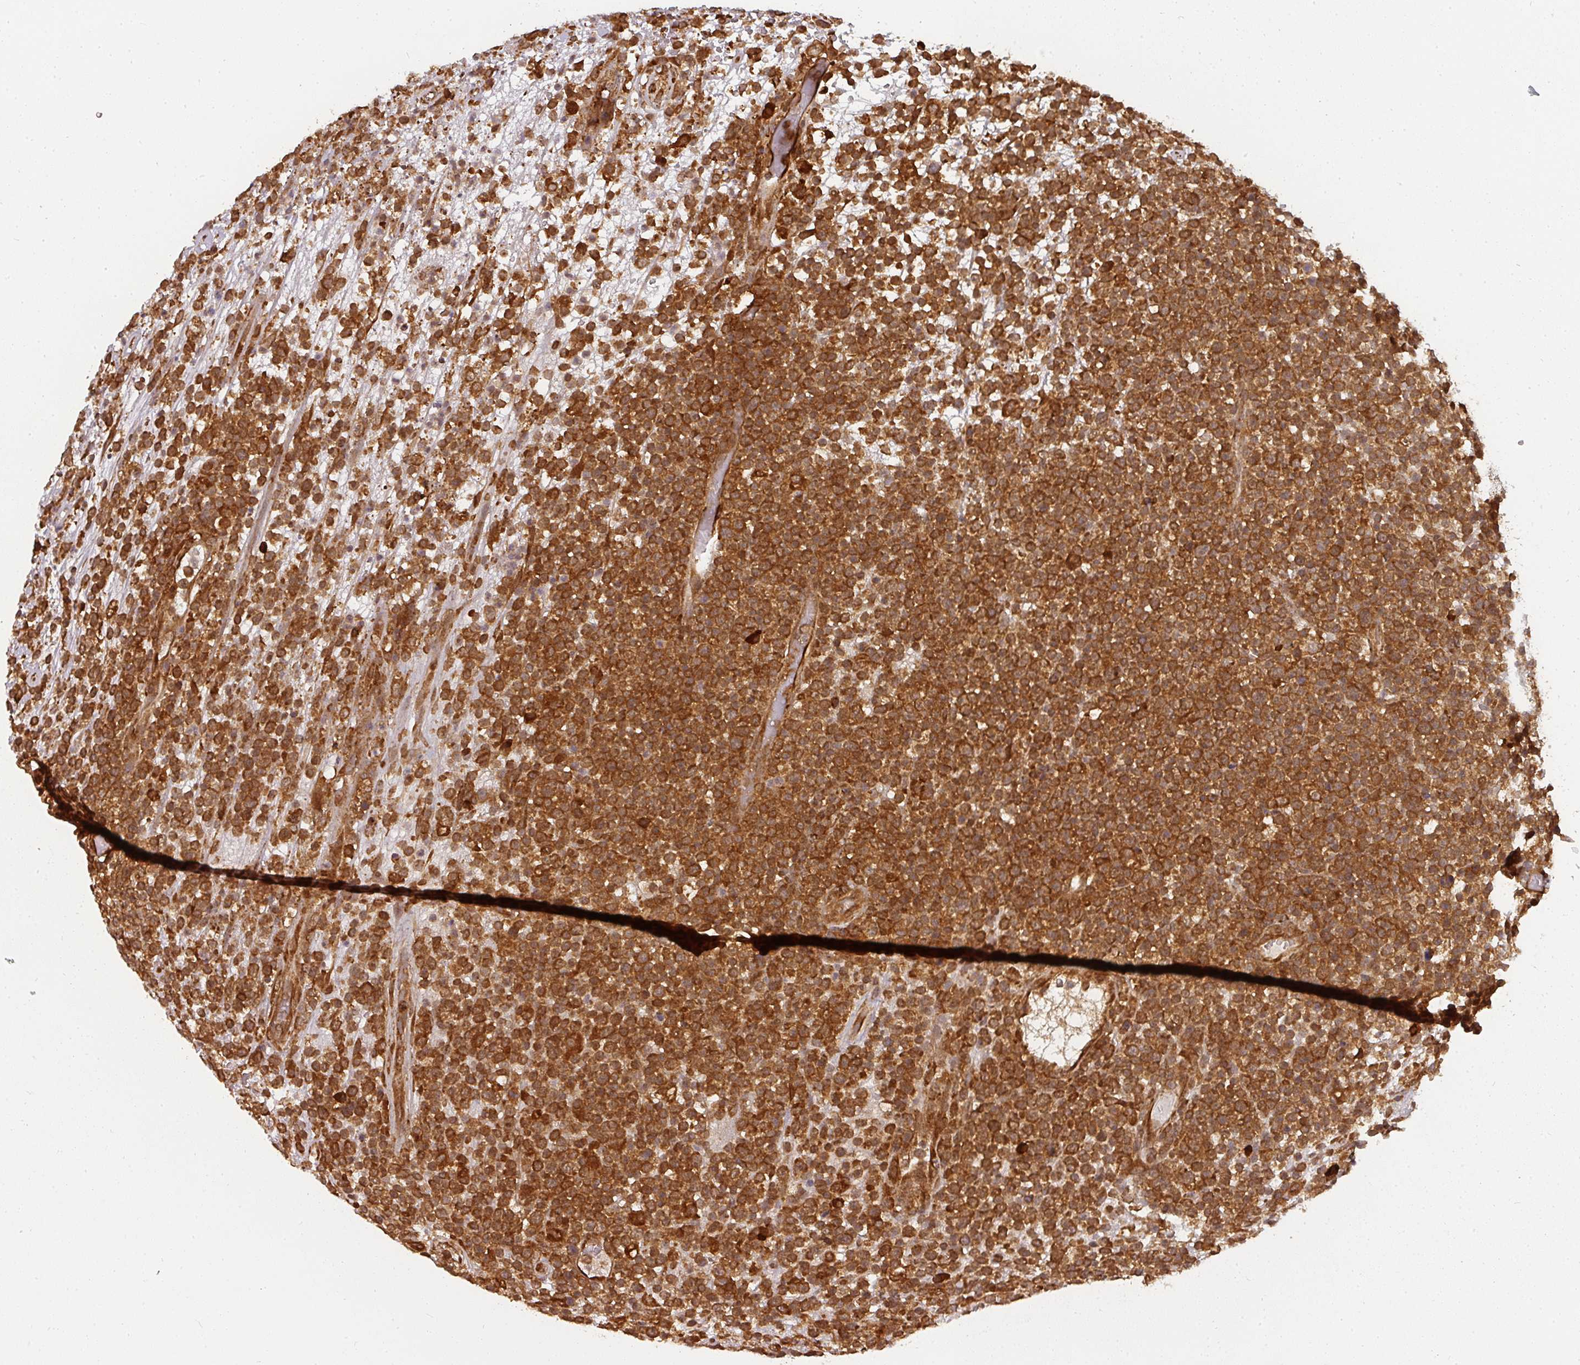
{"staining": {"intensity": "strong", "quantity": ">75%", "location": "cytoplasmic/membranous"}, "tissue": "lymphoma", "cell_type": "Tumor cells", "image_type": "cancer", "snomed": [{"axis": "morphology", "description": "Malignant lymphoma, non-Hodgkin's type, High grade"}, {"axis": "topography", "description": "Colon"}], "caption": "Protein expression analysis of human high-grade malignant lymphoma, non-Hodgkin's type reveals strong cytoplasmic/membranous expression in about >75% of tumor cells.", "gene": "PPP6R3", "patient": {"sex": "female", "age": 53}}